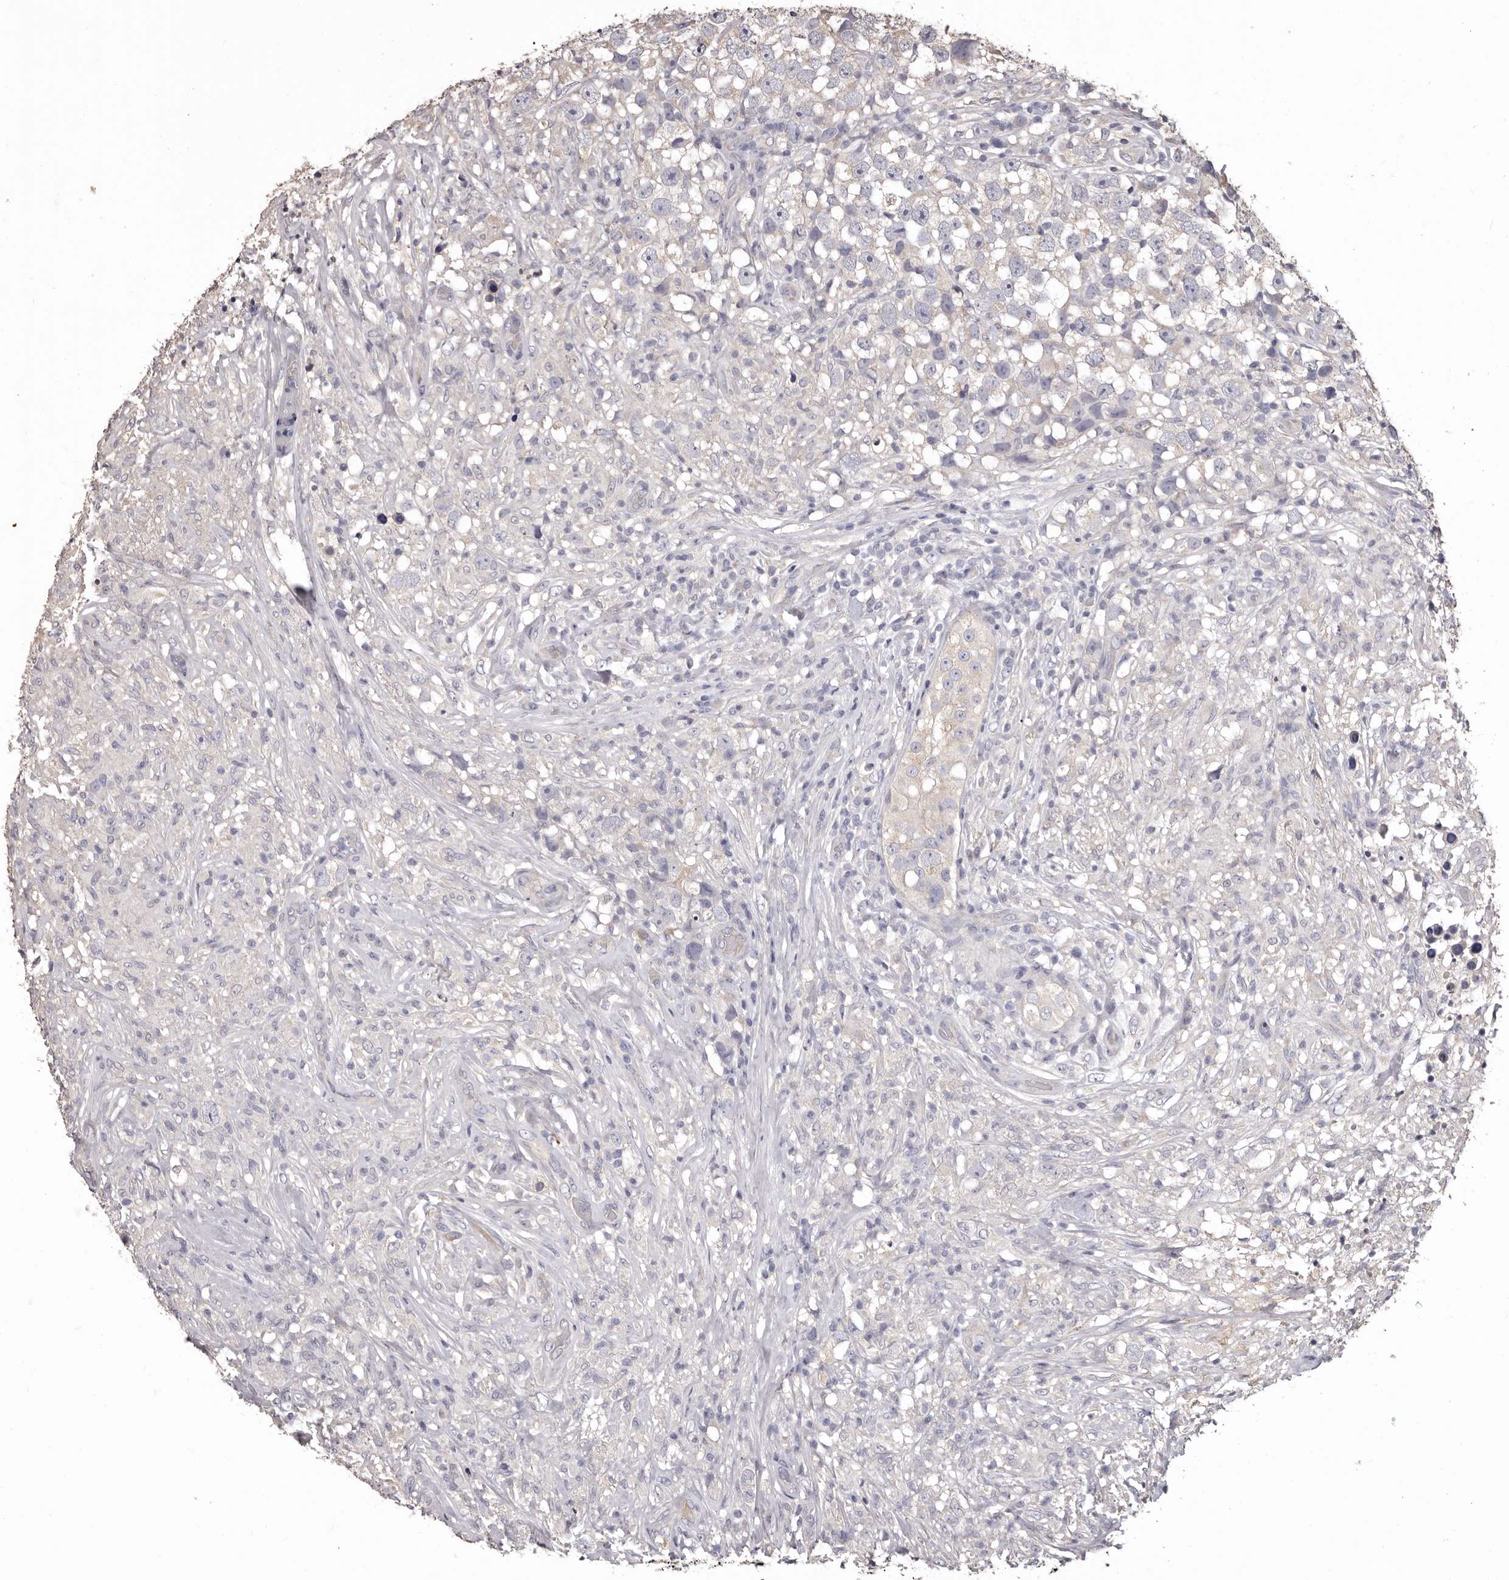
{"staining": {"intensity": "negative", "quantity": "none", "location": "none"}, "tissue": "testis cancer", "cell_type": "Tumor cells", "image_type": "cancer", "snomed": [{"axis": "morphology", "description": "Seminoma, NOS"}, {"axis": "topography", "description": "Testis"}], "caption": "High power microscopy image of an IHC micrograph of seminoma (testis), revealing no significant positivity in tumor cells.", "gene": "ETNK1", "patient": {"sex": "male", "age": 49}}